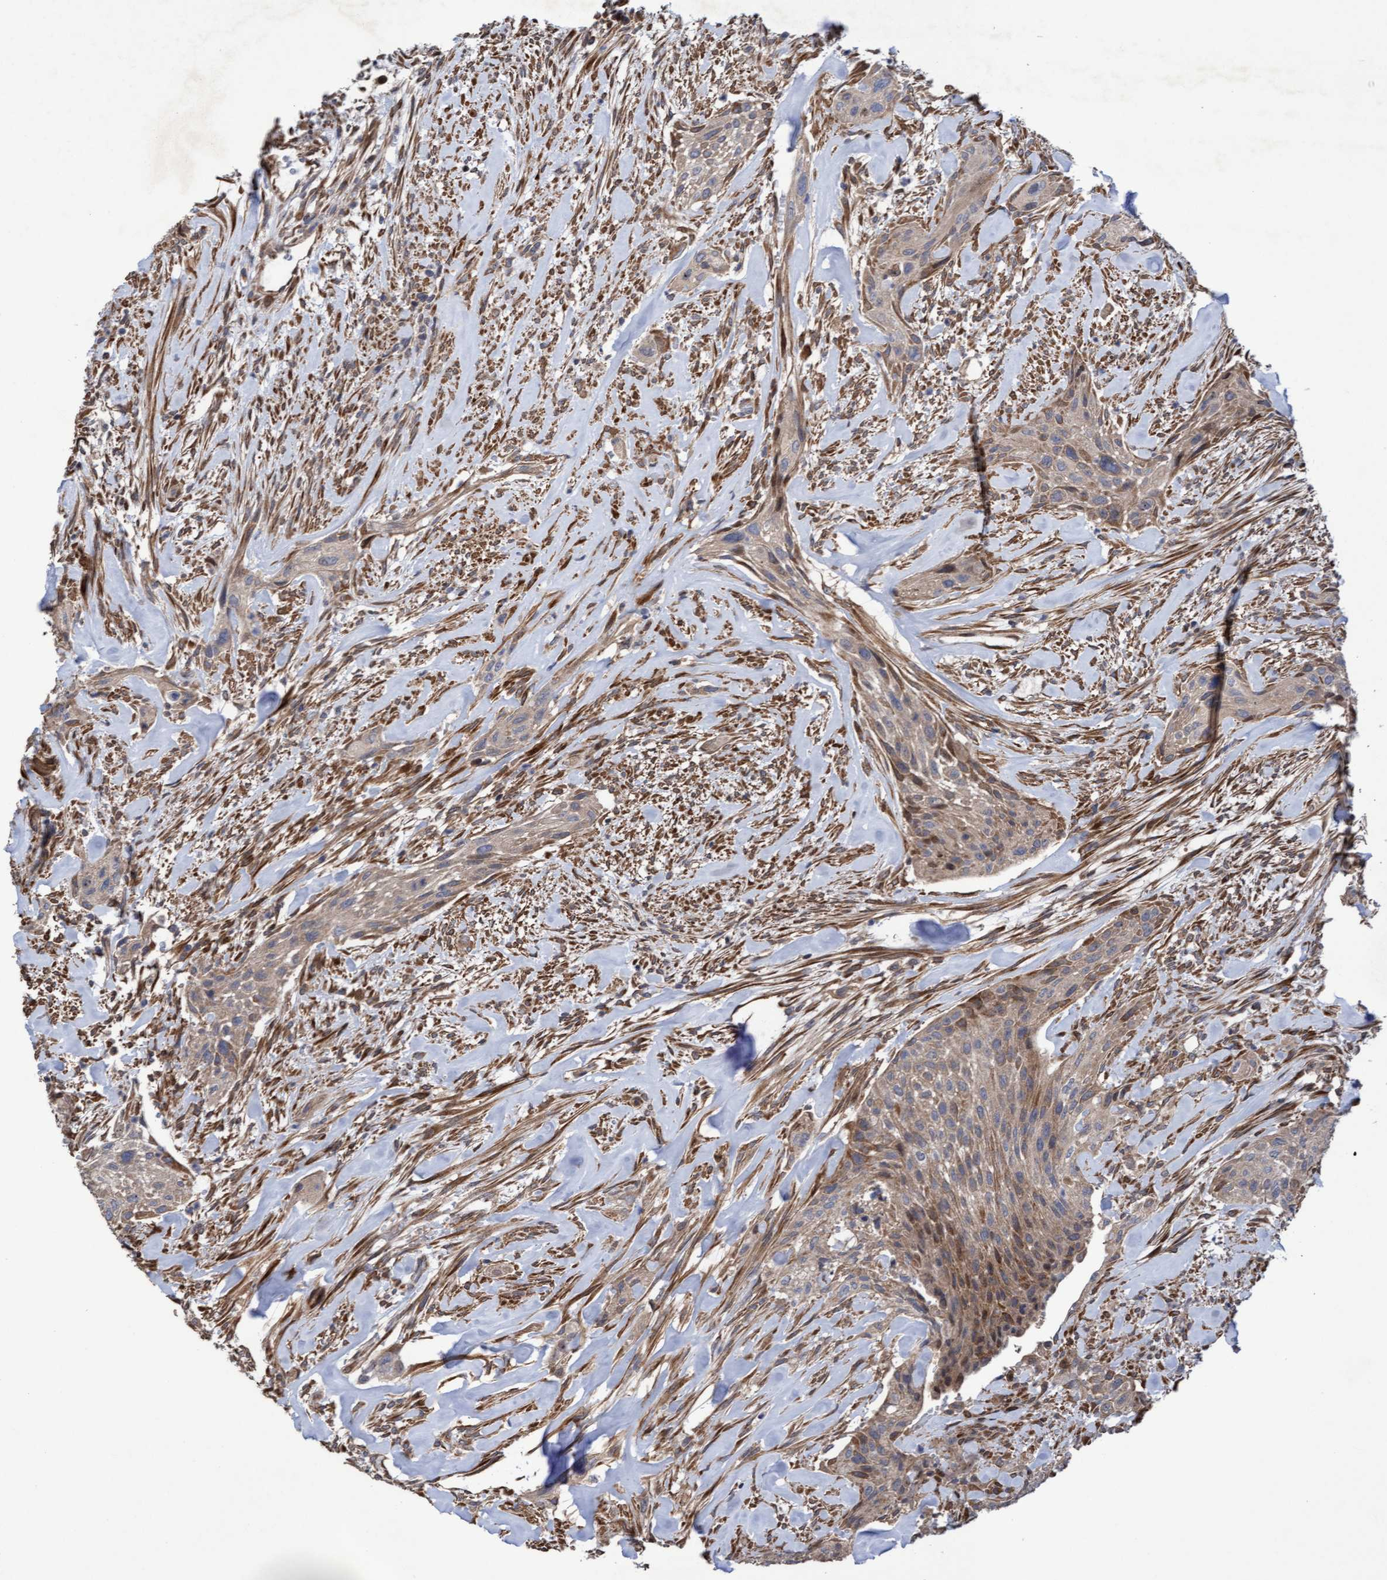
{"staining": {"intensity": "moderate", "quantity": ">75%", "location": "cytoplasmic/membranous"}, "tissue": "urothelial cancer", "cell_type": "Tumor cells", "image_type": "cancer", "snomed": [{"axis": "morphology", "description": "Urothelial carcinoma, Low grade"}, {"axis": "morphology", "description": "Urothelial carcinoma, High grade"}, {"axis": "topography", "description": "Urinary bladder"}], "caption": "Immunohistochemical staining of human urothelial cancer displays medium levels of moderate cytoplasmic/membranous protein expression in approximately >75% of tumor cells. The staining was performed using DAB, with brown indicating positive protein expression. Nuclei are stained blue with hematoxylin.", "gene": "ELP5", "patient": {"sex": "male", "age": 35}}